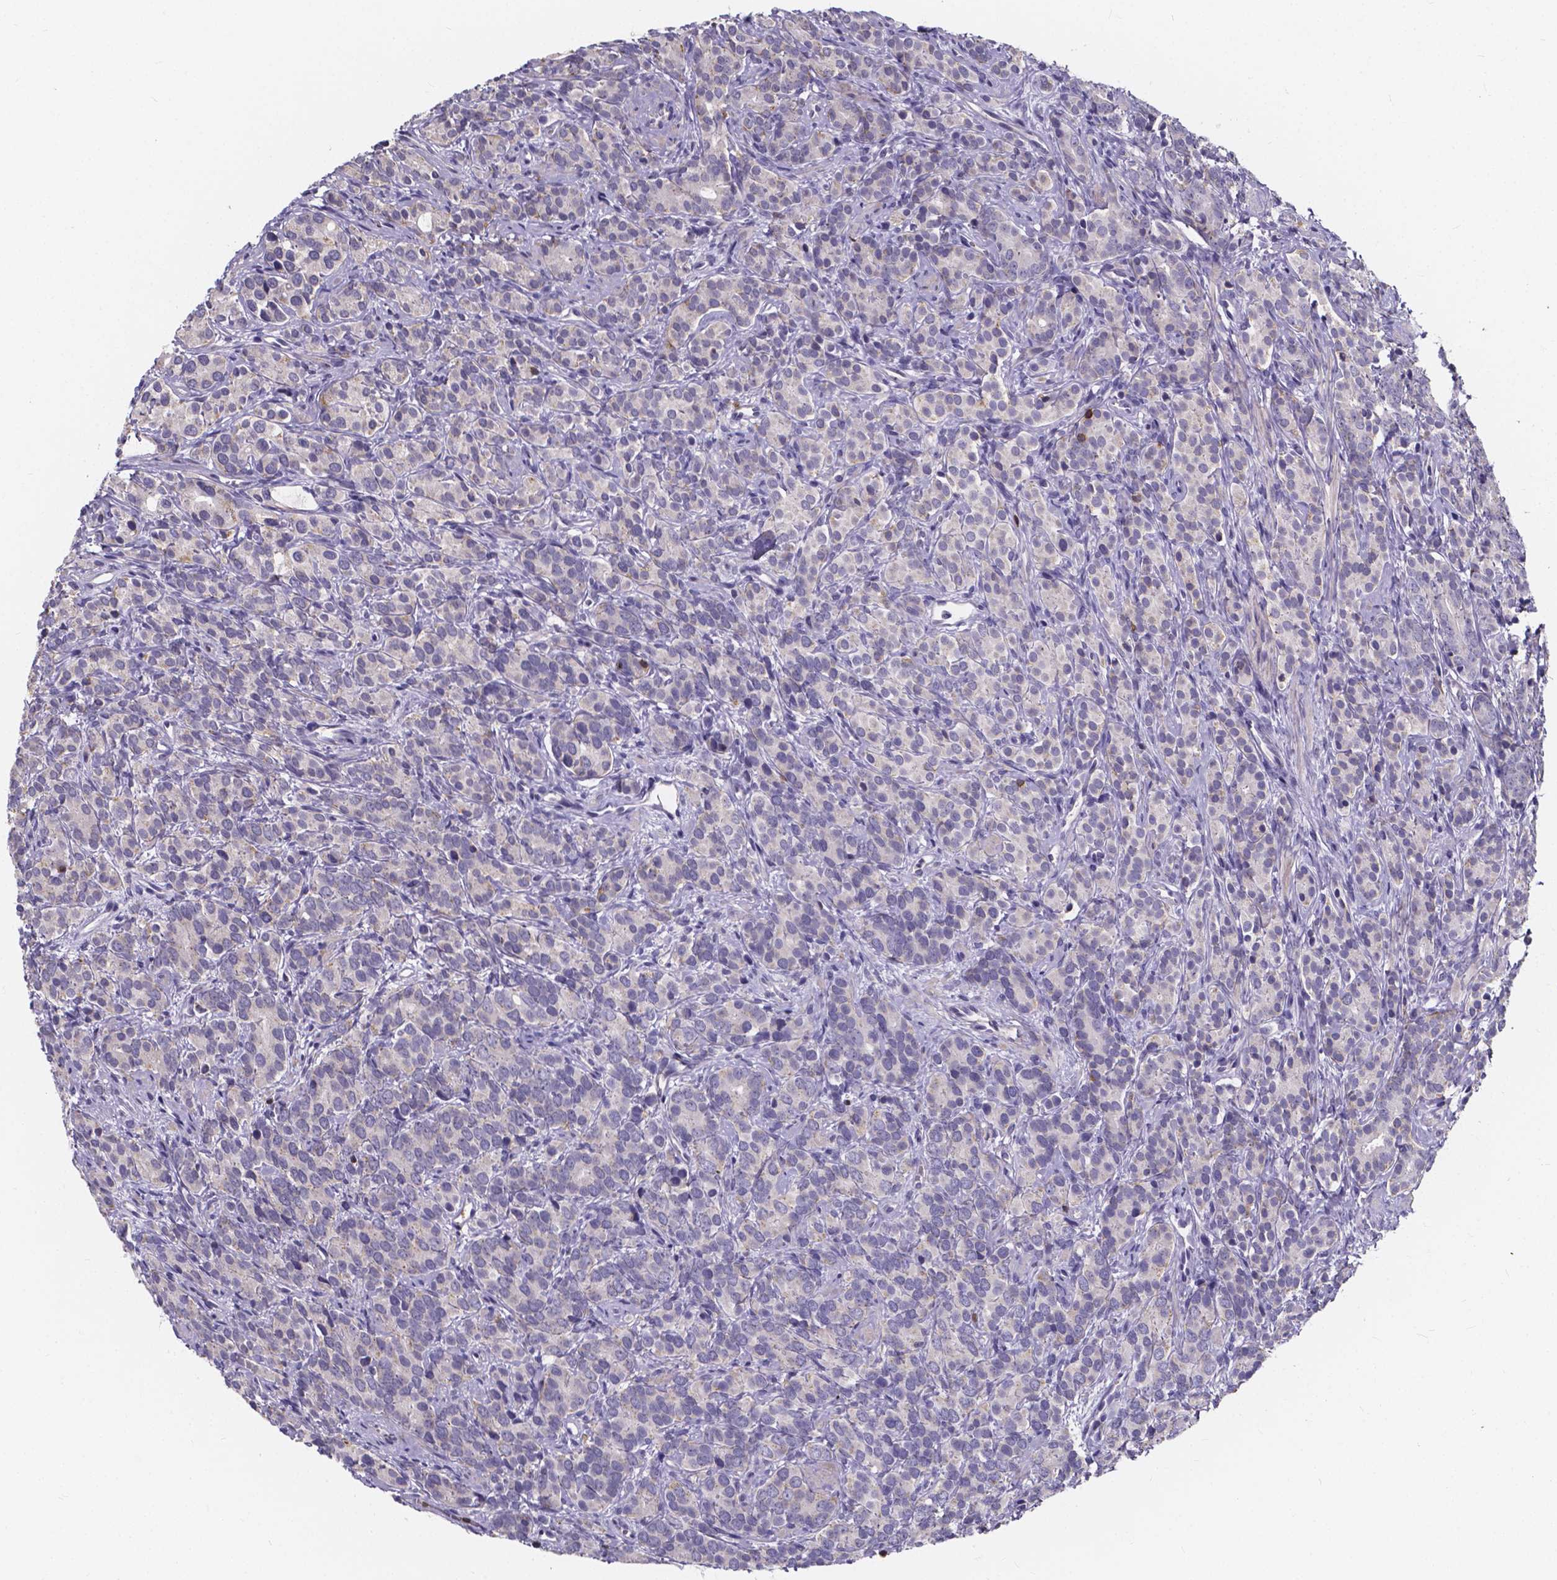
{"staining": {"intensity": "negative", "quantity": "none", "location": "none"}, "tissue": "prostate cancer", "cell_type": "Tumor cells", "image_type": "cancer", "snomed": [{"axis": "morphology", "description": "Adenocarcinoma, High grade"}, {"axis": "topography", "description": "Prostate"}], "caption": "IHC photomicrograph of prostate cancer (adenocarcinoma (high-grade)) stained for a protein (brown), which reveals no staining in tumor cells. (Stains: DAB (3,3'-diaminobenzidine) immunohistochemistry with hematoxylin counter stain, Microscopy: brightfield microscopy at high magnification).", "gene": "THEMIS", "patient": {"sex": "male", "age": 84}}